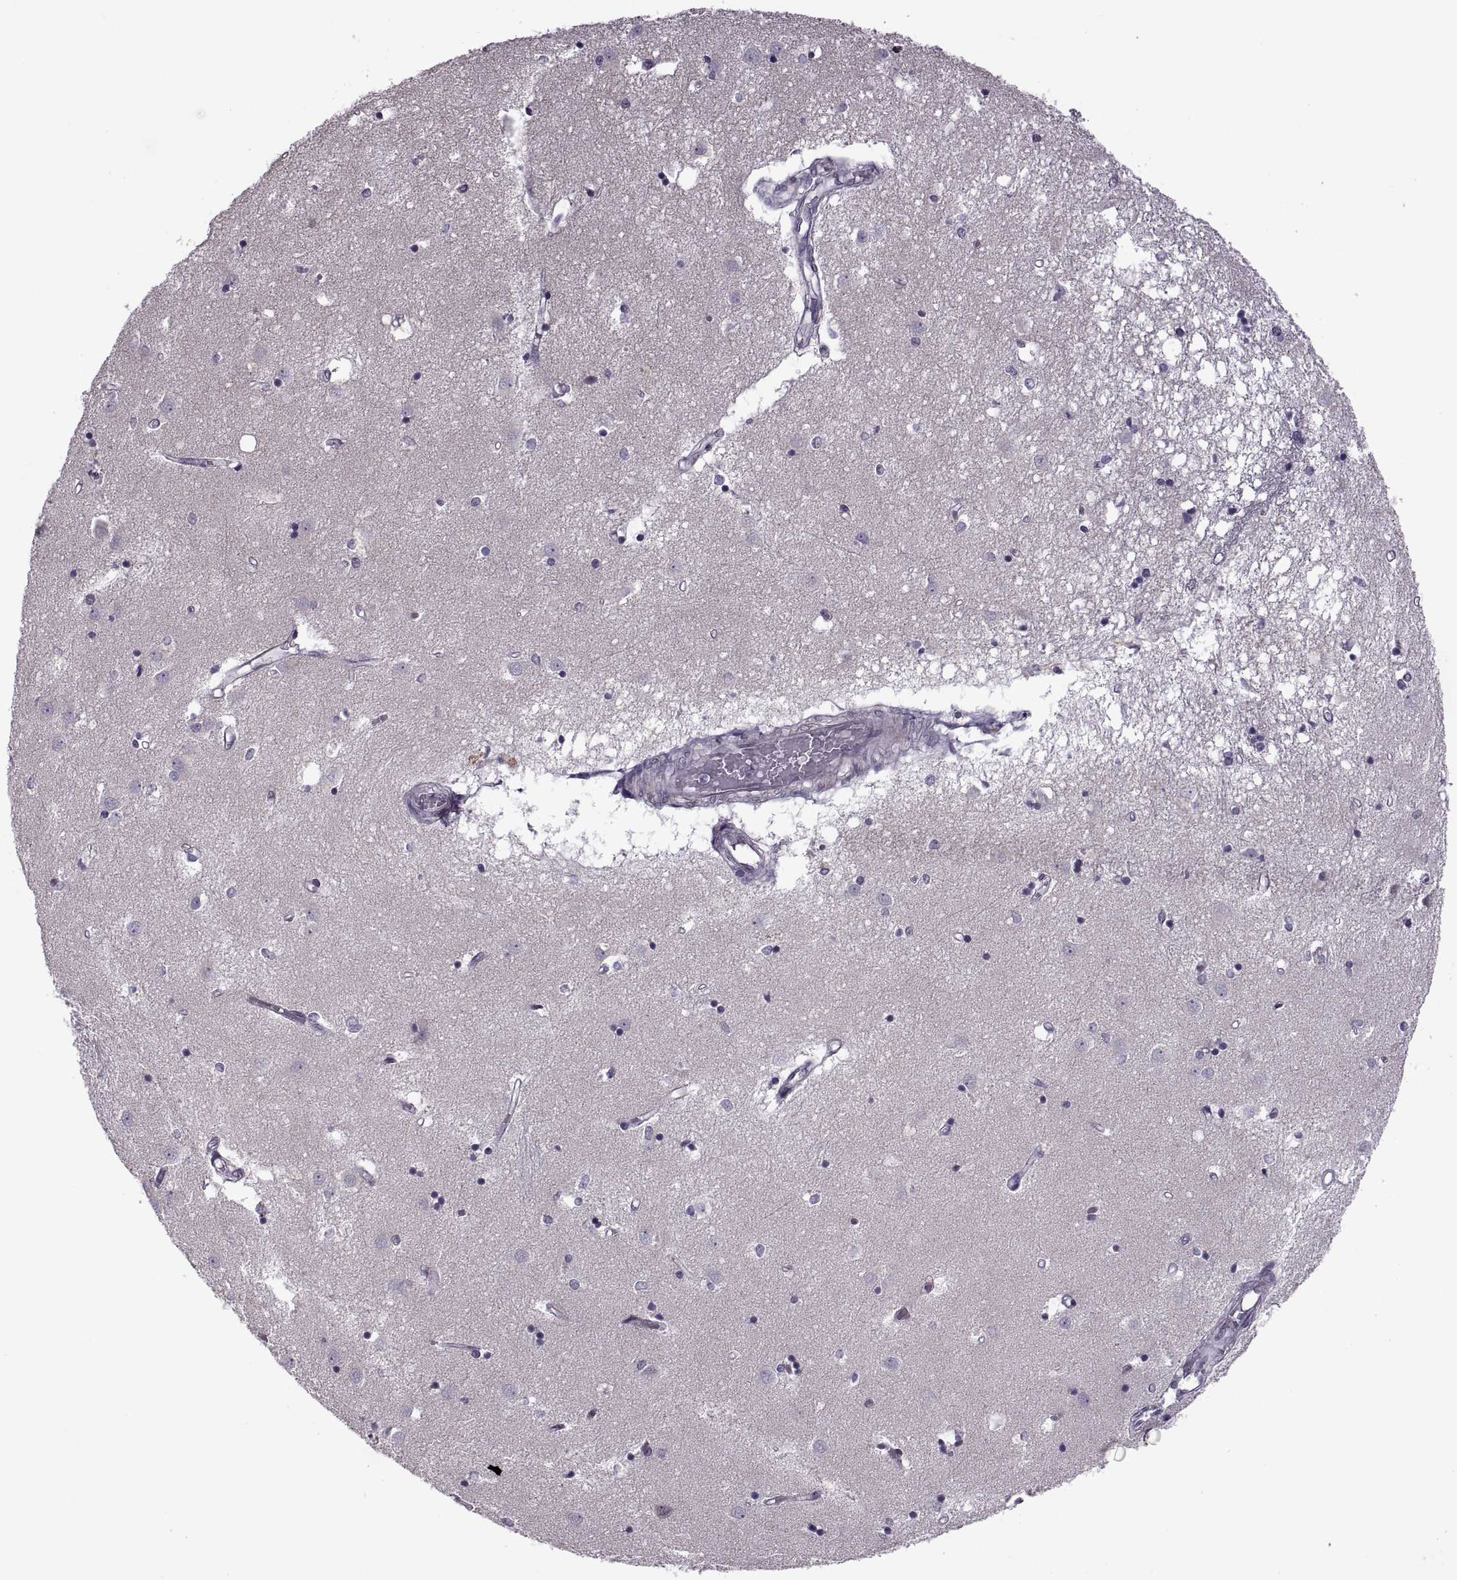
{"staining": {"intensity": "negative", "quantity": "none", "location": "none"}, "tissue": "caudate", "cell_type": "Glial cells", "image_type": "normal", "snomed": [{"axis": "morphology", "description": "Normal tissue, NOS"}, {"axis": "topography", "description": "Lateral ventricle wall"}], "caption": "Immunohistochemical staining of benign human caudate displays no significant positivity in glial cells.", "gene": "PRSS37", "patient": {"sex": "male", "age": 54}}